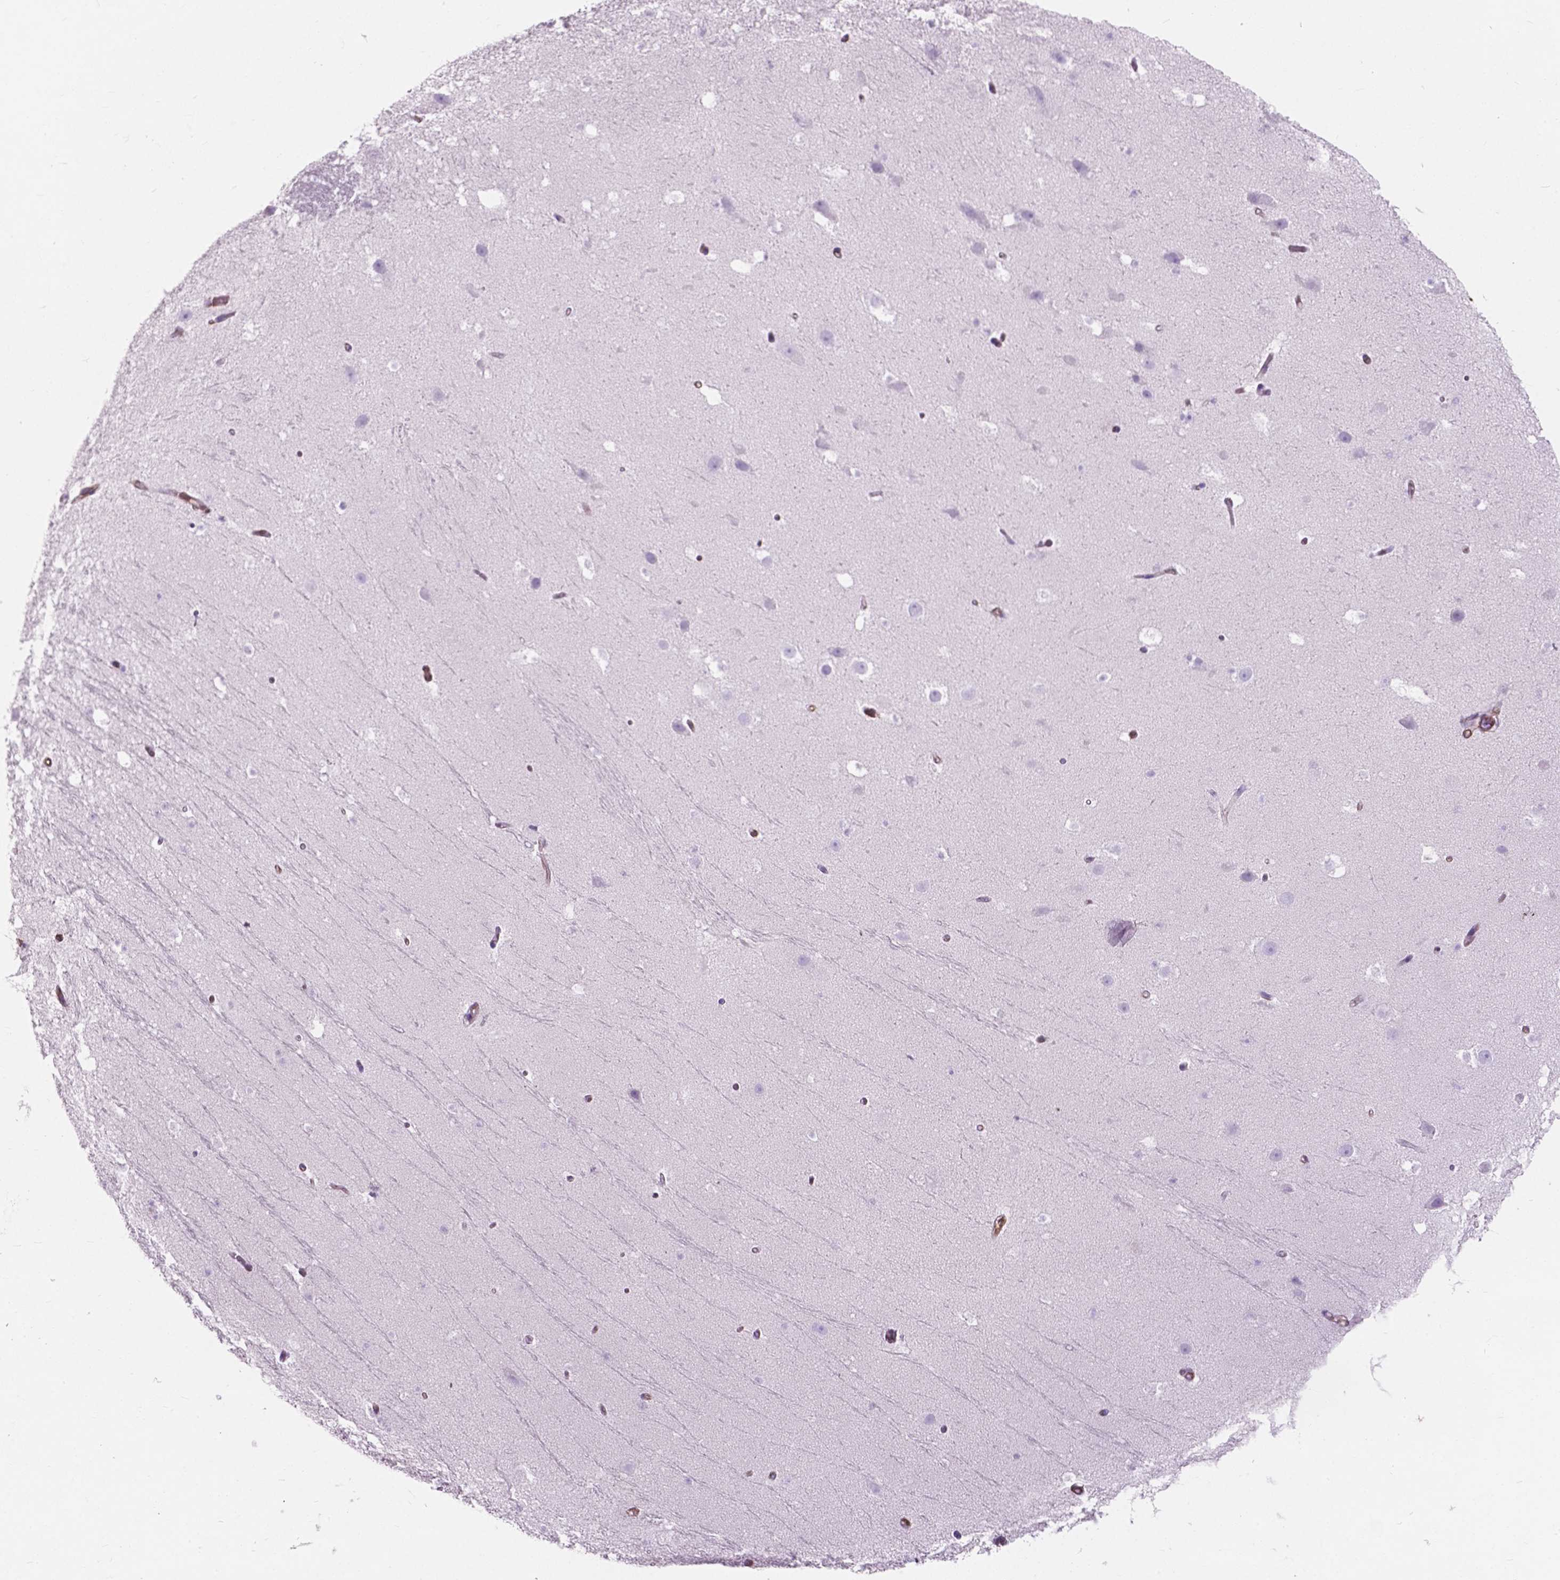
{"staining": {"intensity": "negative", "quantity": "none", "location": "none"}, "tissue": "hippocampus", "cell_type": "Glial cells", "image_type": "normal", "snomed": [{"axis": "morphology", "description": "Normal tissue, NOS"}, {"axis": "topography", "description": "Hippocampus"}], "caption": "There is no significant staining in glial cells of hippocampus. (DAB (3,3'-diaminobenzidine) immunohistochemistry, high magnification).", "gene": "AMOT", "patient": {"sex": "male", "age": 26}}